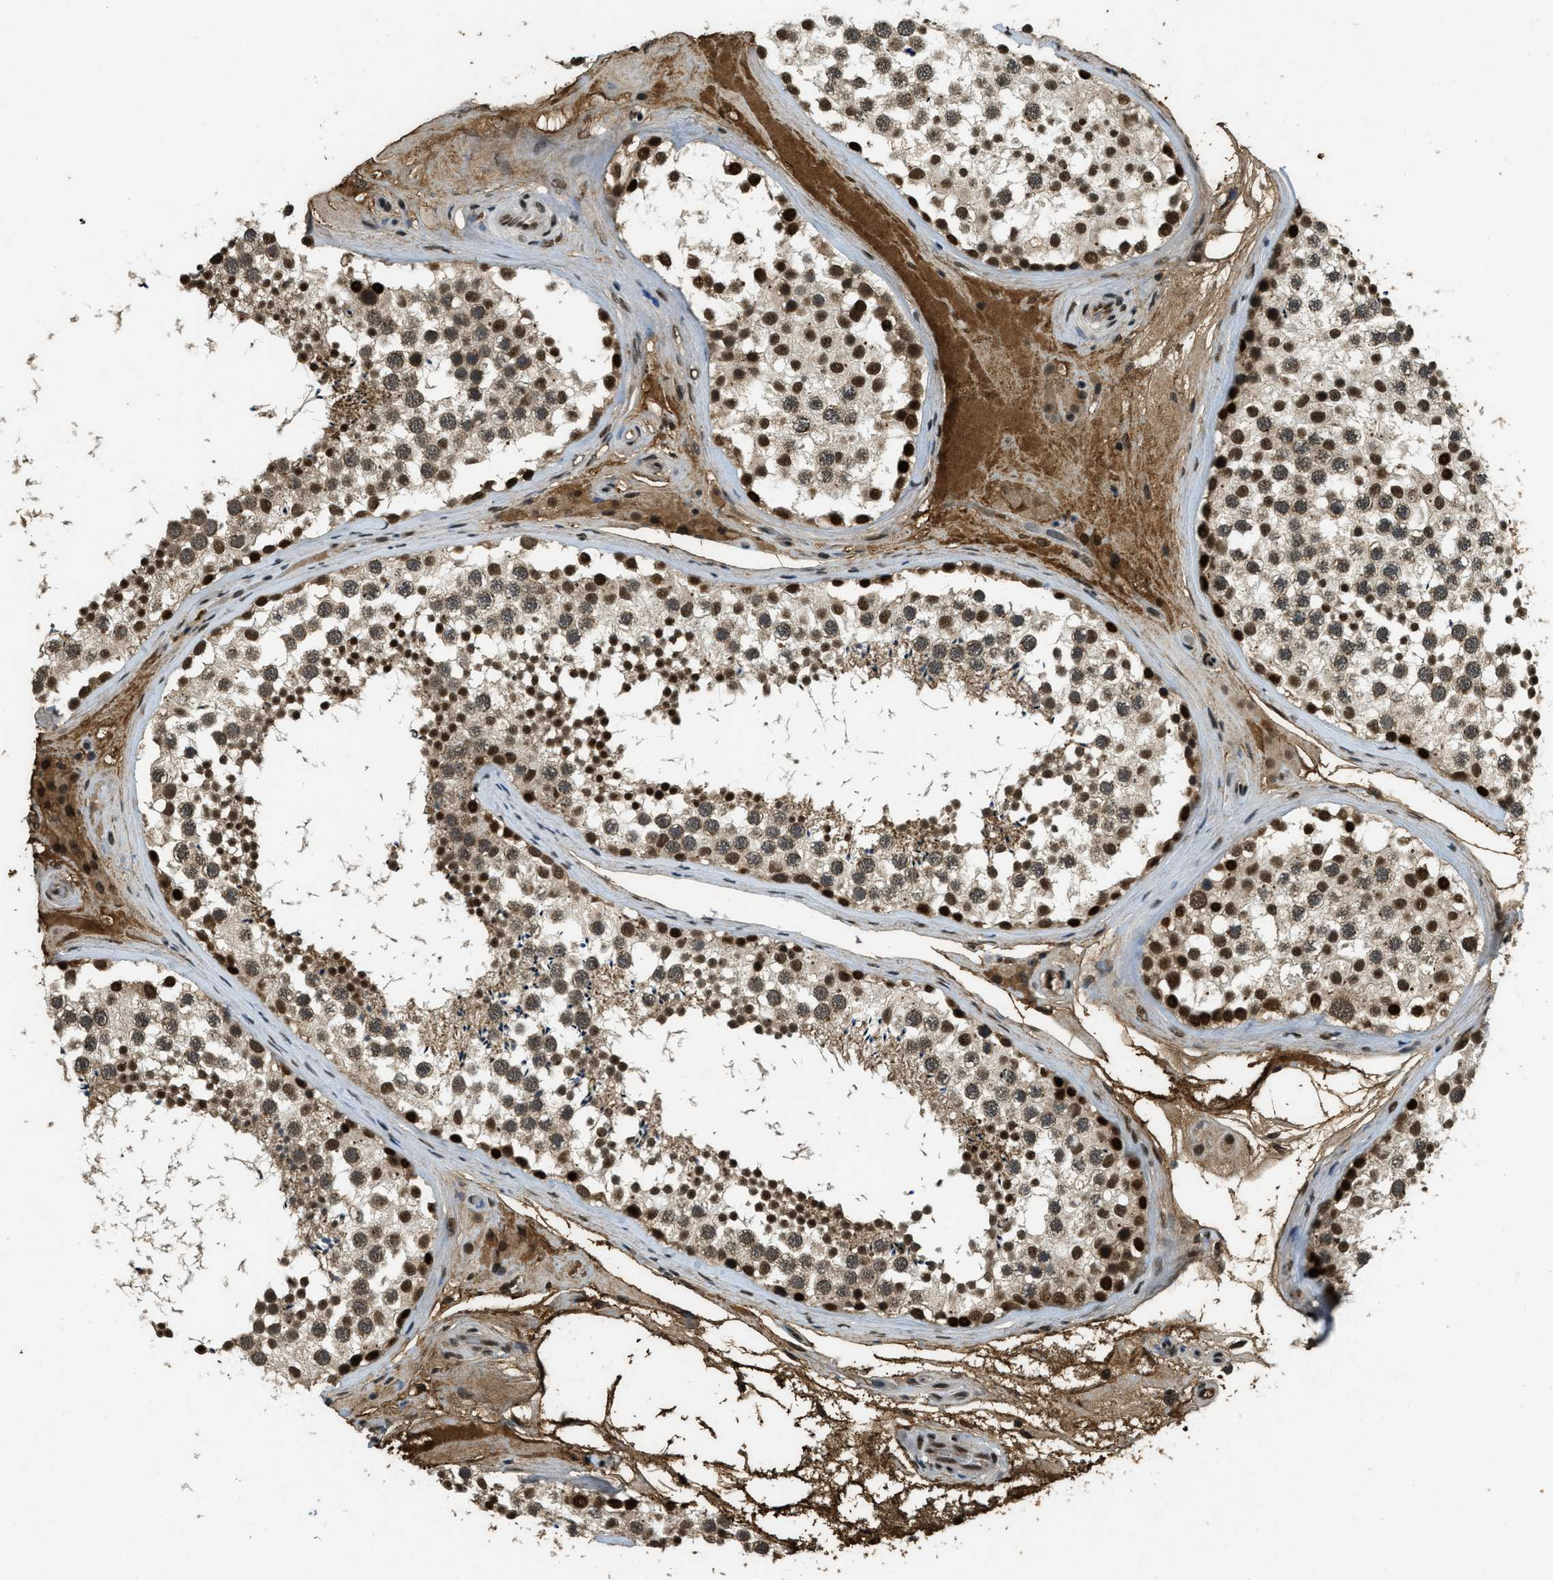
{"staining": {"intensity": "strong", "quantity": ">75%", "location": "cytoplasmic/membranous,nuclear"}, "tissue": "testis", "cell_type": "Cells in seminiferous ducts", "image_type": "normal", "snomed": [{"axis": "morphology", "description": "Normal tissue, NOS"}, {"axis": "topography", "description": "Testis"}], "caption": "Immunohistochemistry image of unremarkable testis: human testis stained using IHC shows high levels of strong protein expression localized specifically in the cytoplasmic/membranous,nuclear of cells in seminiferous ducts, appearing as a cytoplasmic/membranous,nuclear brown color.", "gene": "ZNF148", "patient": {"sex": "male", "age": 46}}